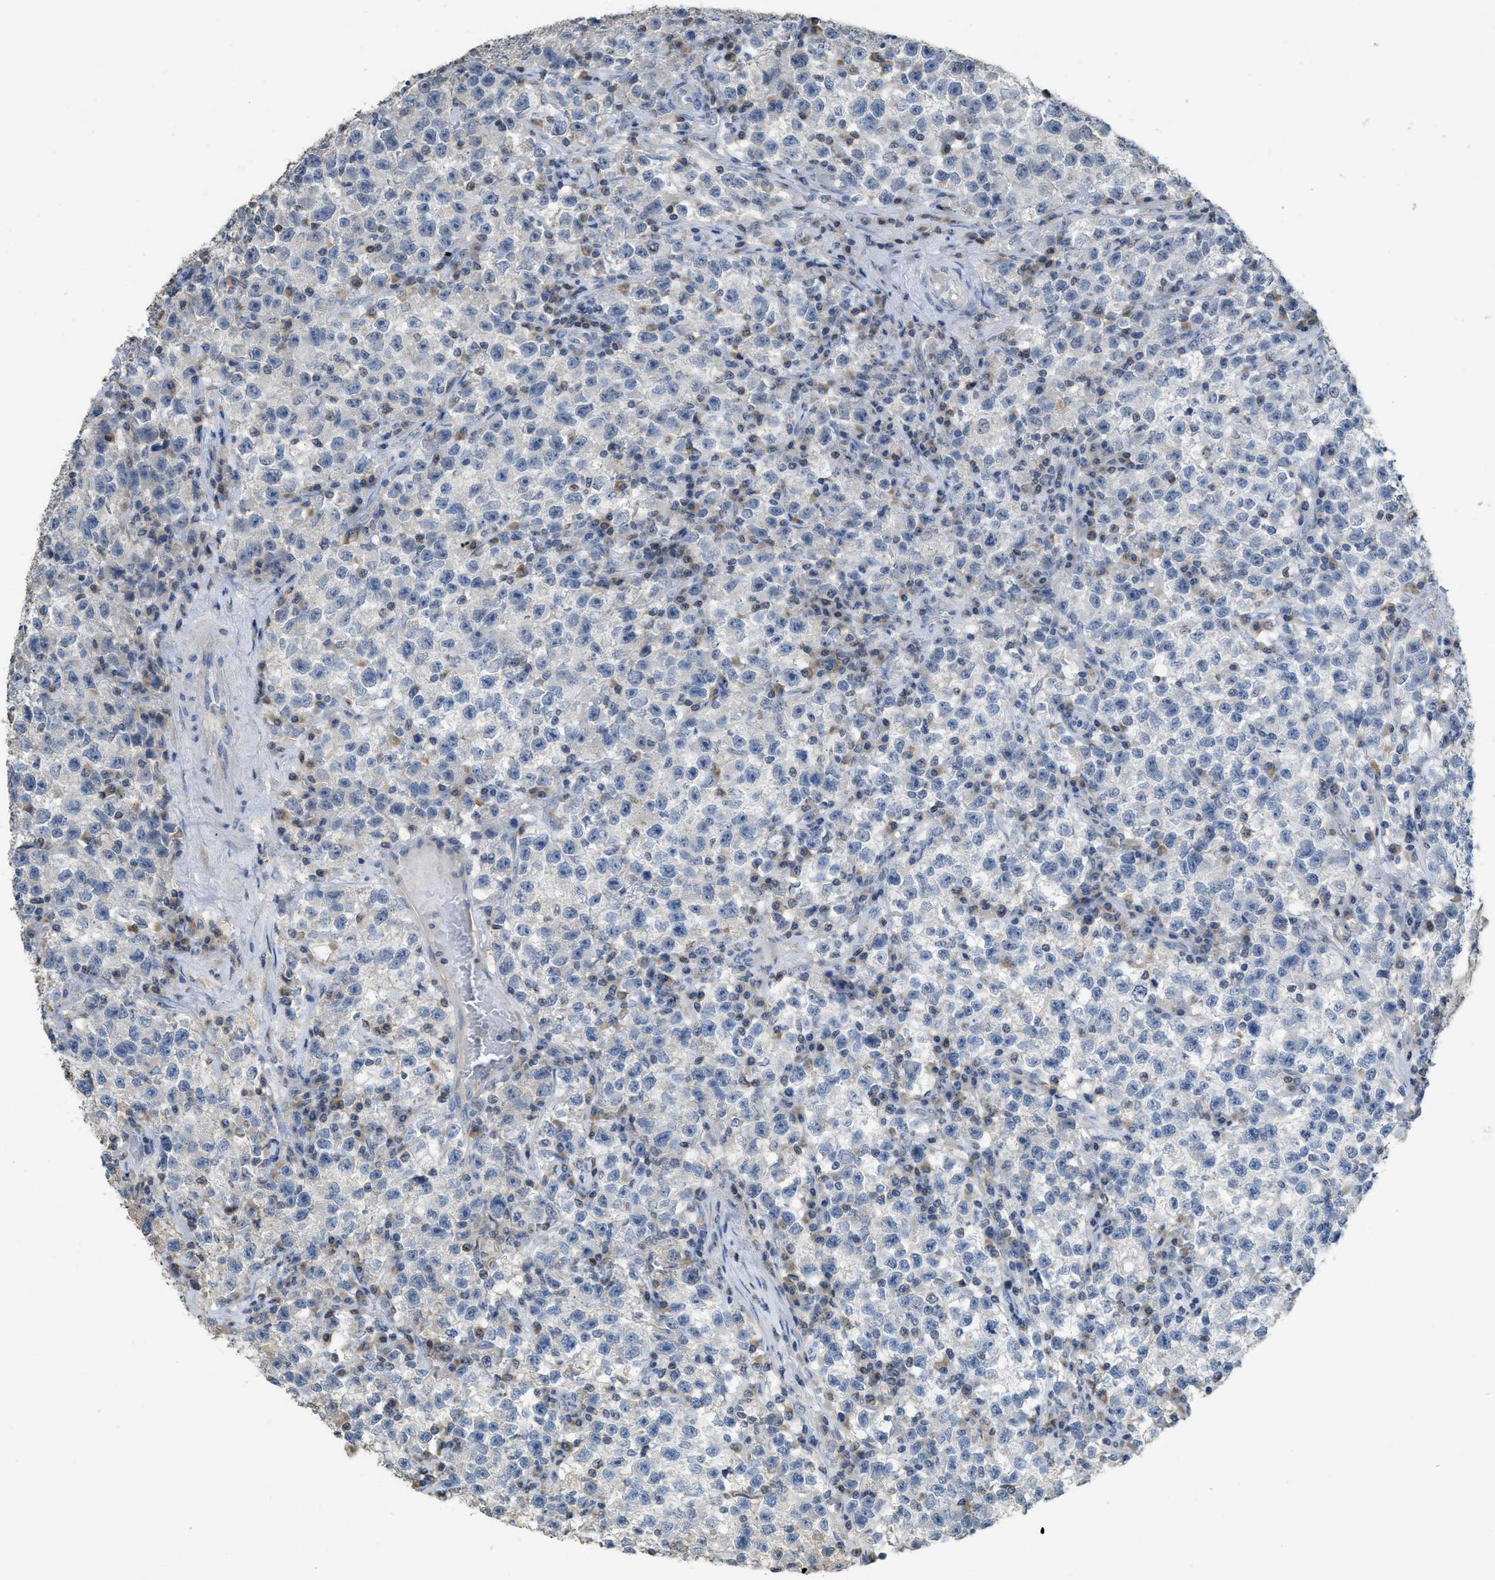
{"staining": {"intensity": "negative", "quantity": "none", "location": "none"}, "tissue": "testis cancer", "cell_type": "Tumor cells", "image_type": "cancer", "snomed": [{"axis": "morphology", "description": "Seminoma, NOS"}, {"axis": "topography", "description": "Testis"}], "caption": "Immunohistochemistry histopathology image of neoplastic tissue: human testis cancer stained with DAB shows no significant protein staining in tumor cells.", "gene": "SFXN2", "patient": {"sex": "male", "age": 22}}